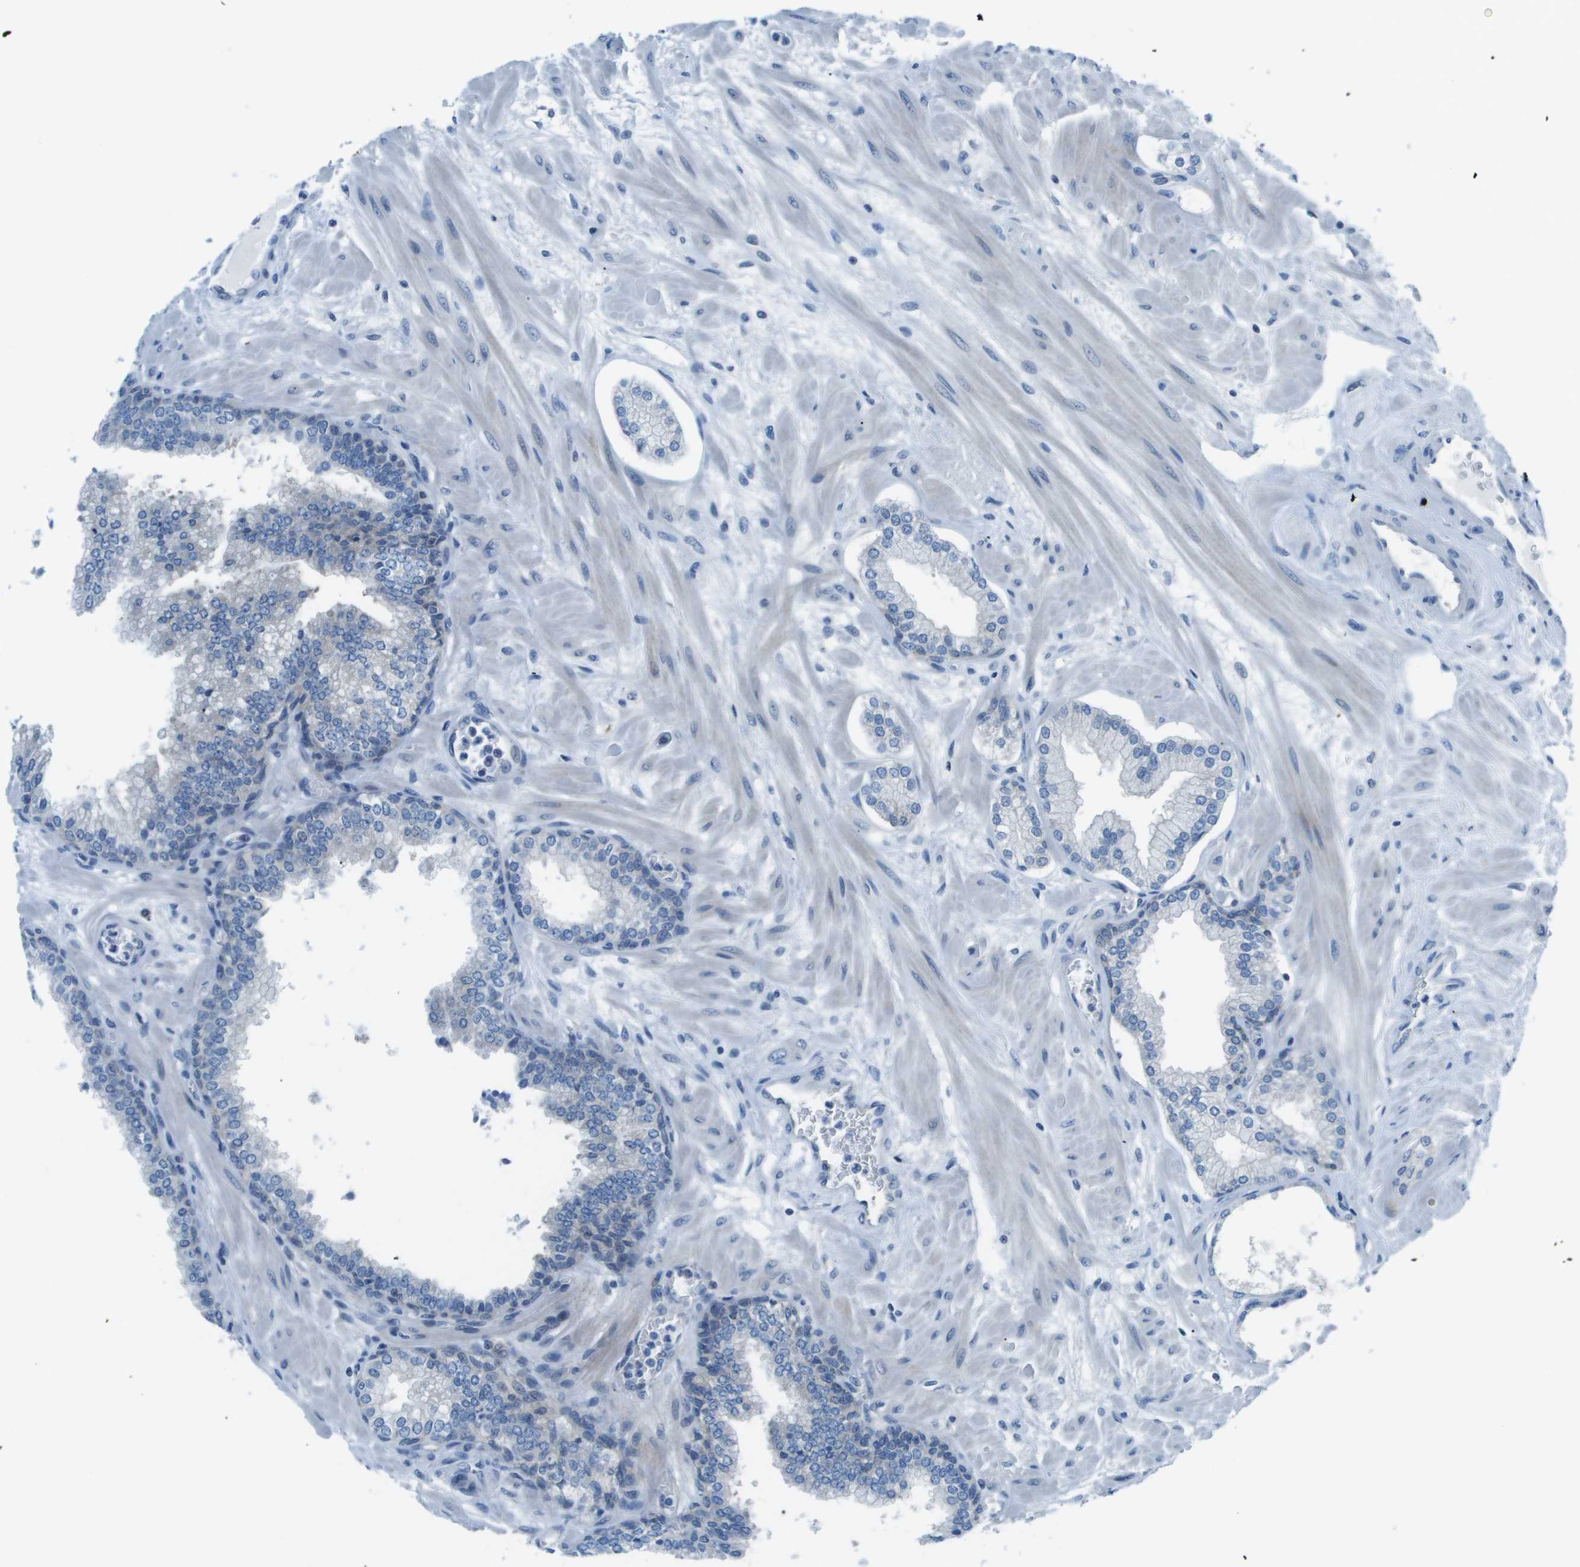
{"staining": {"intensity": "negative", "quantity": "none", "location": "none"}, "tissue": "prostate", "cell_type": "Glandular cells", "image_type": "normal", "snomed": [{"axis": "morphology", "description": "Normal tissue, NOS"}, {"axis": "morphology", "description": "Urothelial carcinoma, Low grade"}, {"axis": "topography", "description": "Urinary bladder"}, {"axis": "topography", "description": "Prostate"}], "caption": "Prostate was stained to show a protein in brown. There is no significant staining in glandular cells. (IHC, brightfield microscopy, high magnification).", "gene": "STIP1", "patient": {"sex": "male", "age": 60}}